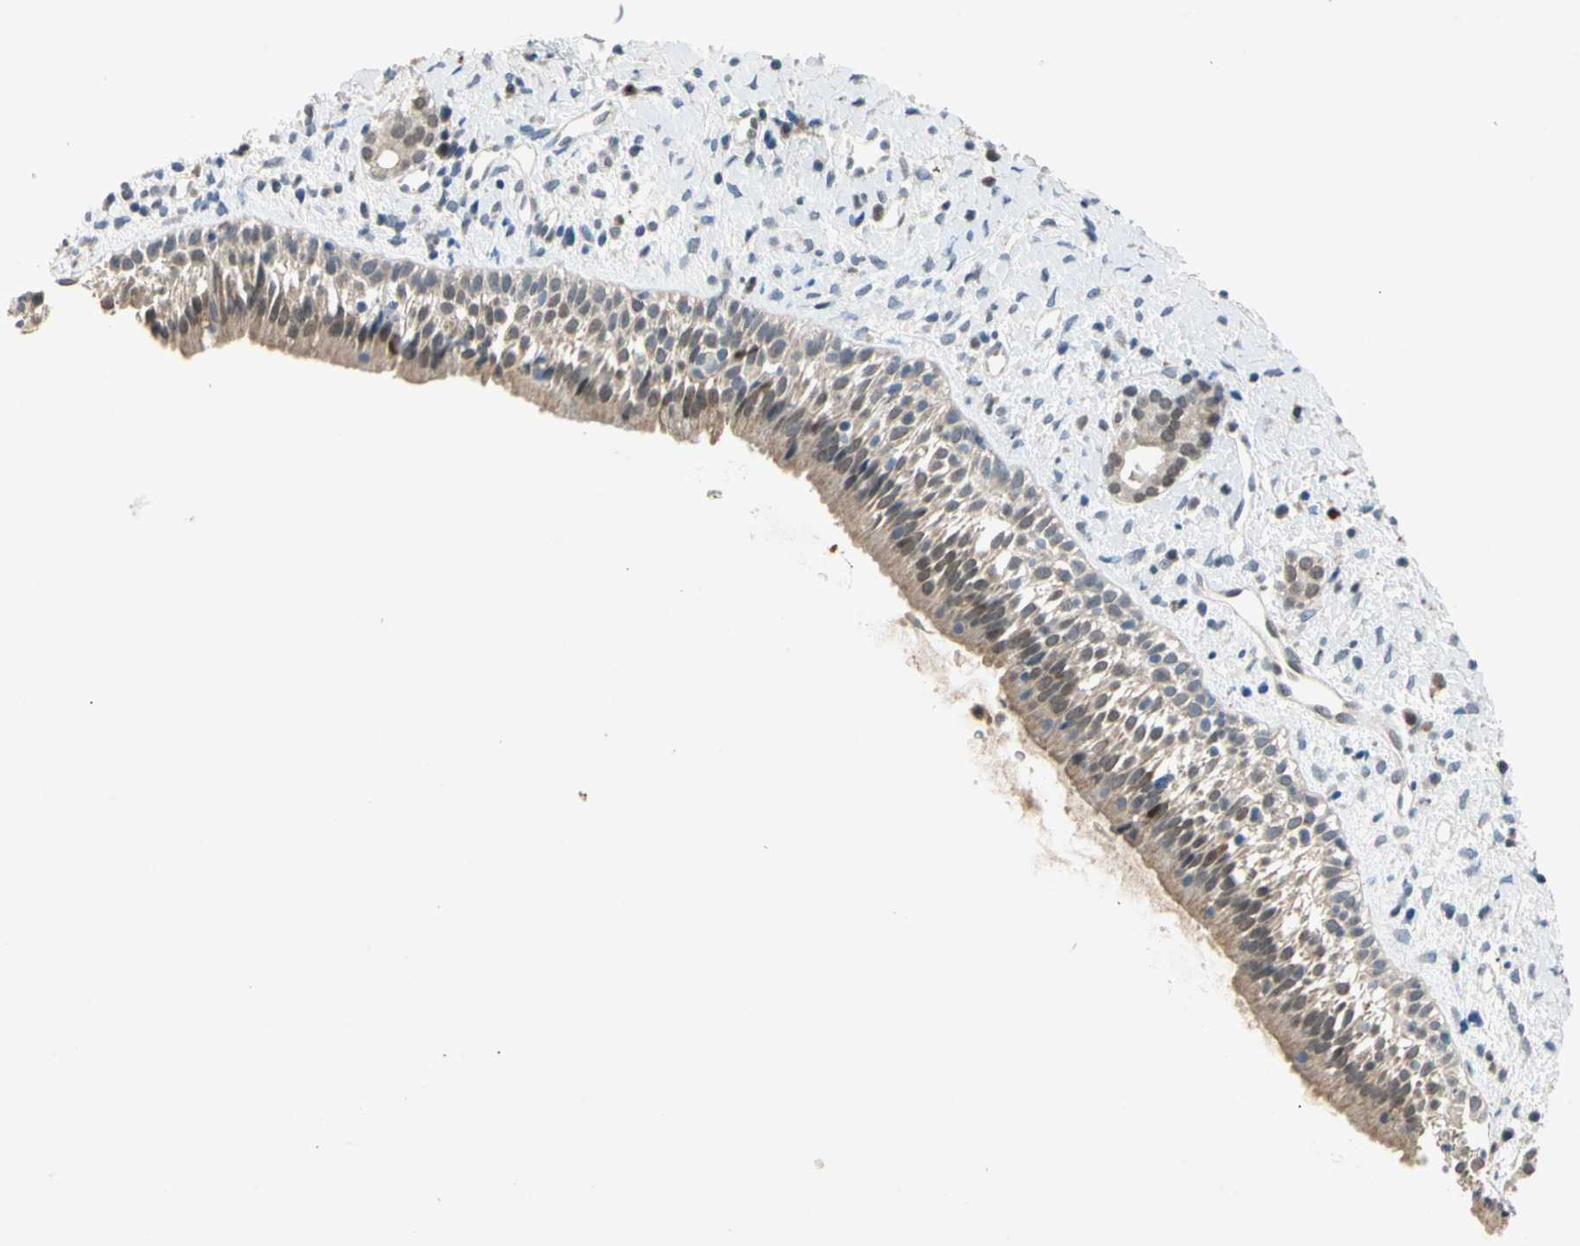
{"staining": {"intensity": "weak", "quantity": "25%-75%", "location": "cytoplasmic/membranous"}, "tissue": "nasopharynx", "cell_type": "Respiratory epithelial cells", "image_type": "normal", "snomed": [{"axis": "morphology", "description": "Normal tissue, NOS"}, {"axis": "topography", "description": "Nasopharynx"}], "caption": "Respiratory epithelial cells exhibit low levels of weak cytoplasmic/membranous positivity in approximately 25%-75% of cells in normal nasopharynx.", "gene": "RIOX2", "patient": {"sex": "male", "age": 22}}